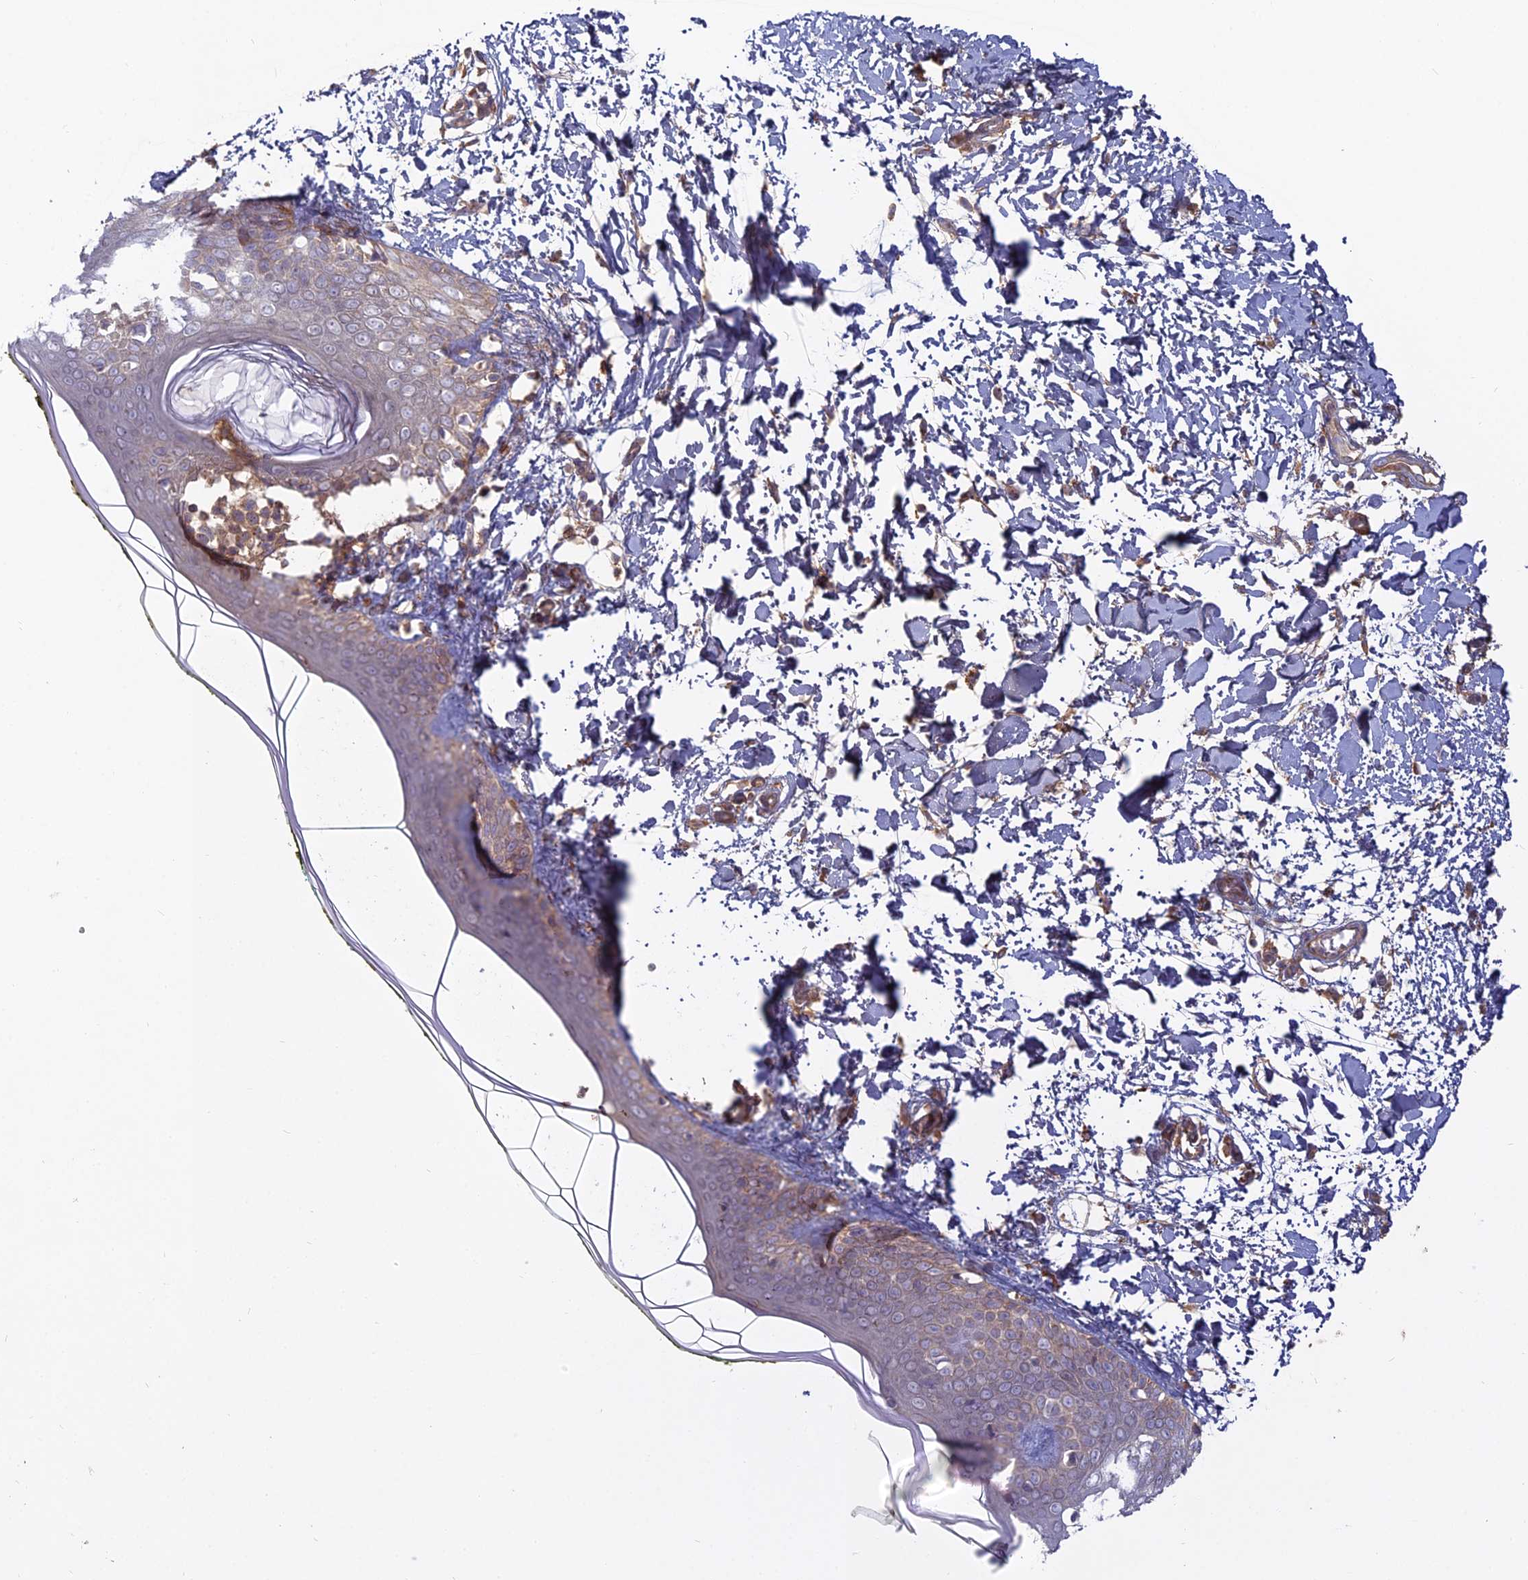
{"staining": {"intensity": "negative", "quantity": "none", "location": "none"}, "tissue": "skin", "cell_type": "Fibroblasts", "image_type": "normal", "snomed": [{"axis": "morphology", "description": "Normal tissue, NOS"}, {"axis": "topography", "description": "Skin"}], "caption": "This is a histopathology image of immunohistochemistry staining of unremarkable skin, which shows no positivity in fibroblasts. (Immunohistochemistry, brightfield microscopy, high magnification).", "gene": "CCDC167", "patient": {"sex": "female", "age": 34}}